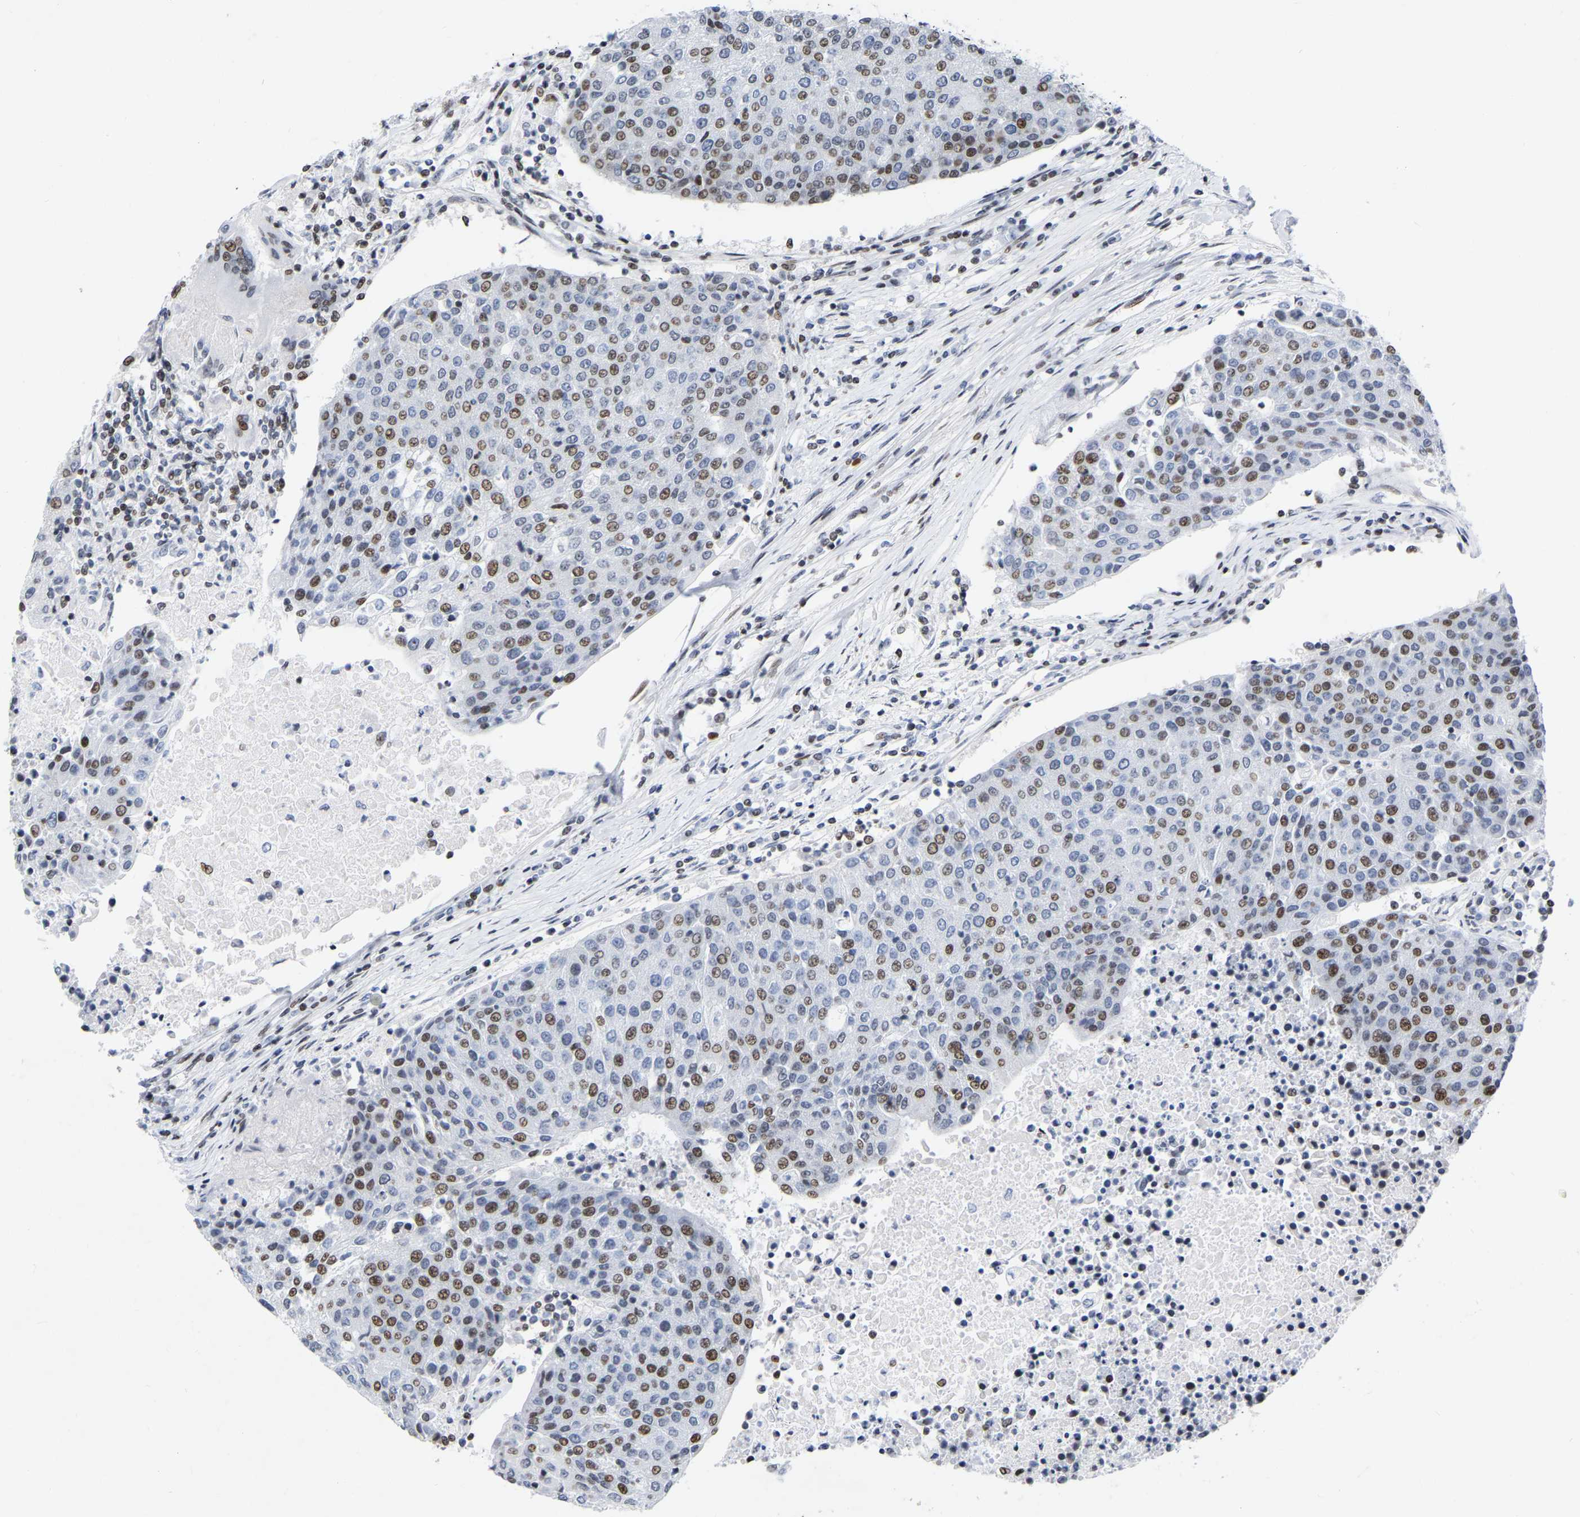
{"staining": {"intensity": "moderate", "quantity": "<25%", "location": "nuclear"}, "tissue": "urothelial cancer", "cell_type": "Tumor cells", "image_type": "cancer", "snomed": [{"axis": "morphology", "description": "Urothelial carcinoma, High grade"}, {"axis": "topography", "description": "Urinary bladder"}], "caption": "High-grade urothelial carcinoma stained for a protein reveals moderate nuclear positivity in tumor cells.", "gene": "PRCC", "patient": {"sex": "female", "age": 85}}